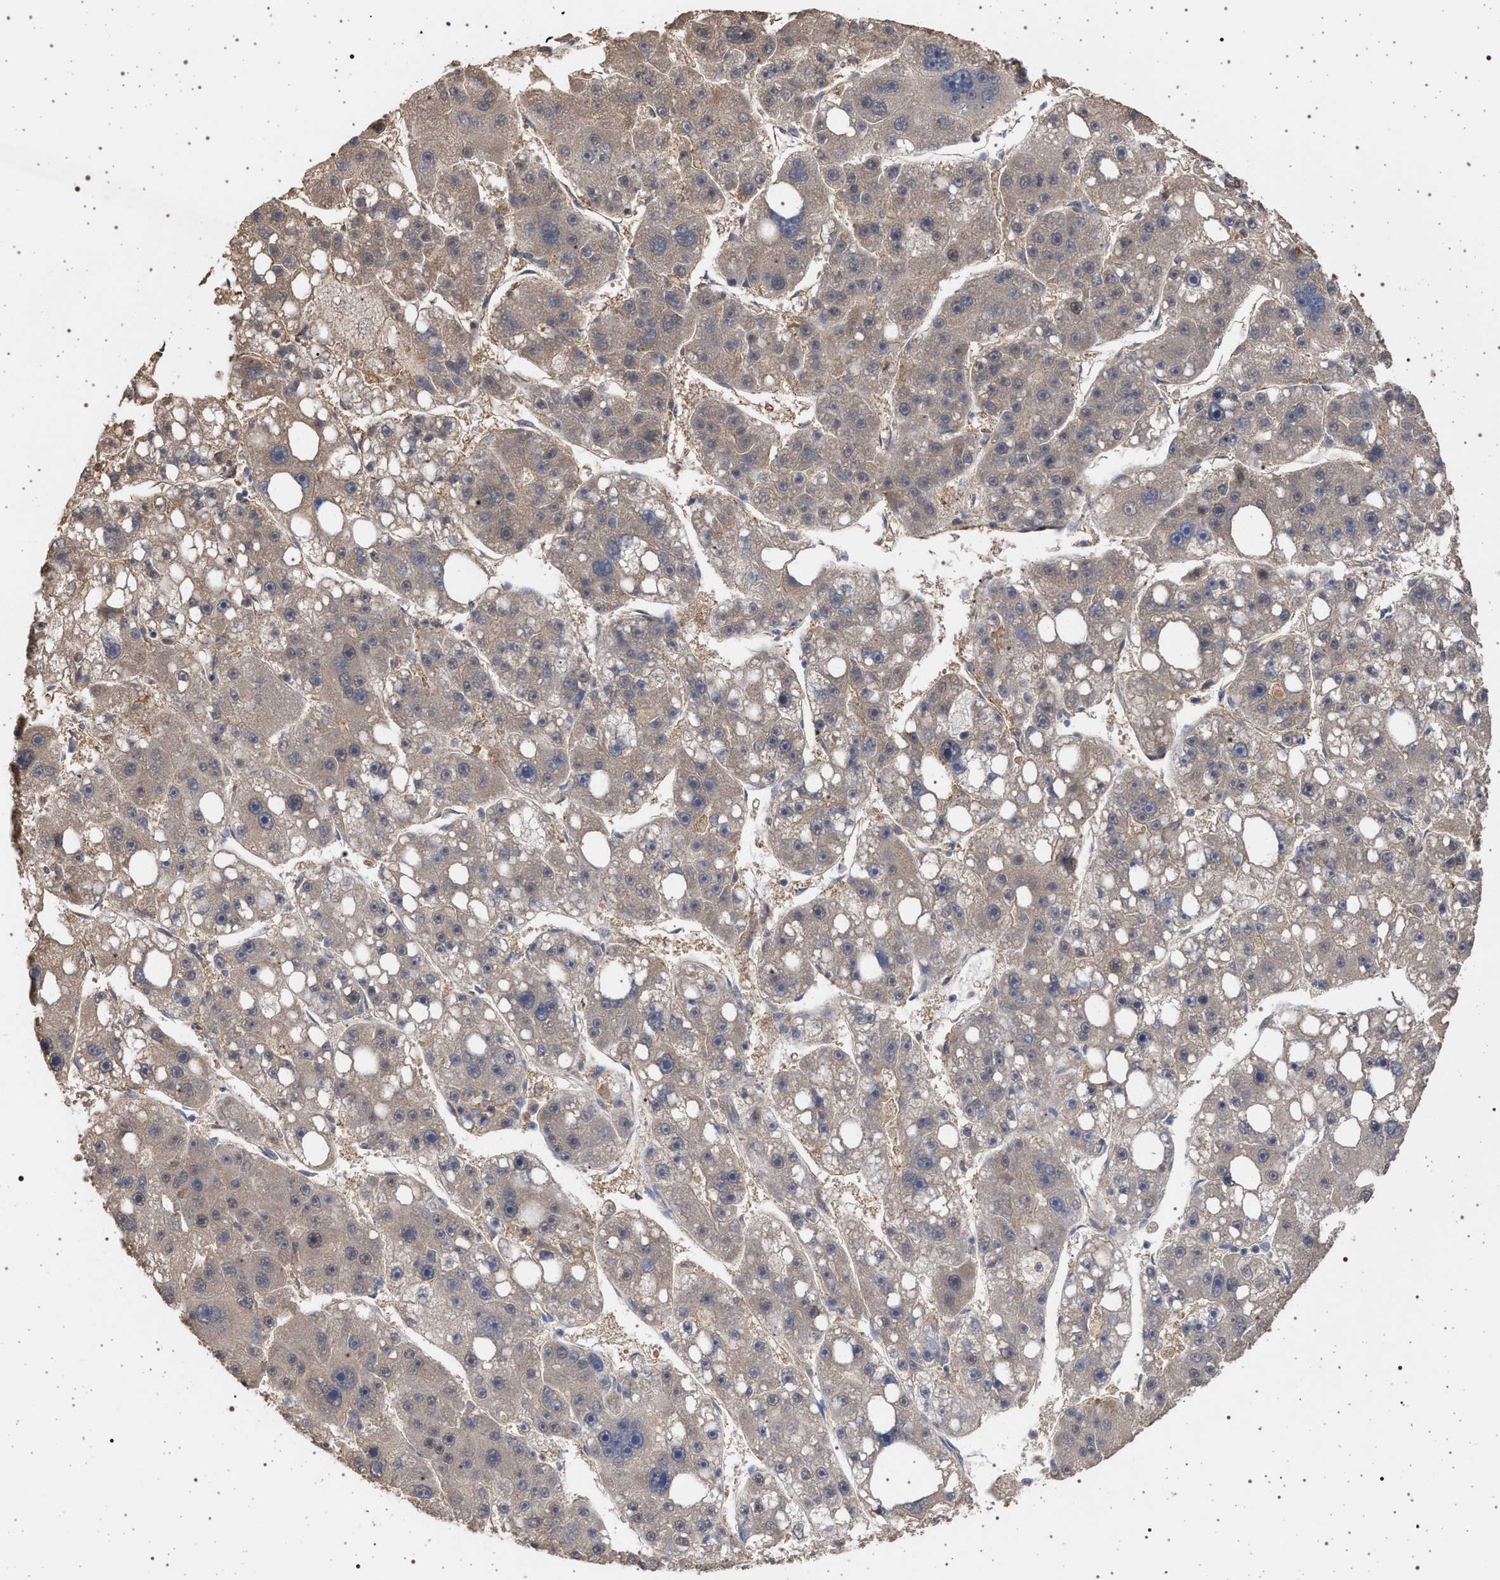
{"staining": {"intensity": "weak", "quantity": "<25%", "location": "cytoplasmic/membranous"}, "tissue": "liver cancer", "cell_type": "Tumor cells", "image_type": "cancer", "snomed": [{"axis": "morphology", "description": "Carcinoma, Hepatocellular, NOS"}, {"axis": "topography", "description": "Liver"}], "caption": "Protein analysis of liver cancer reveals no significant positivity in tumor cells. The staining was performed using DAB (3,3'-diaminobenzidine) to visualize the protein expression in brown, while the nuclei were stained in blue with hematoxylin (Magnification: 20x).", "gene": "IFT20", "patient": {"sex": "female", "age": 61}}